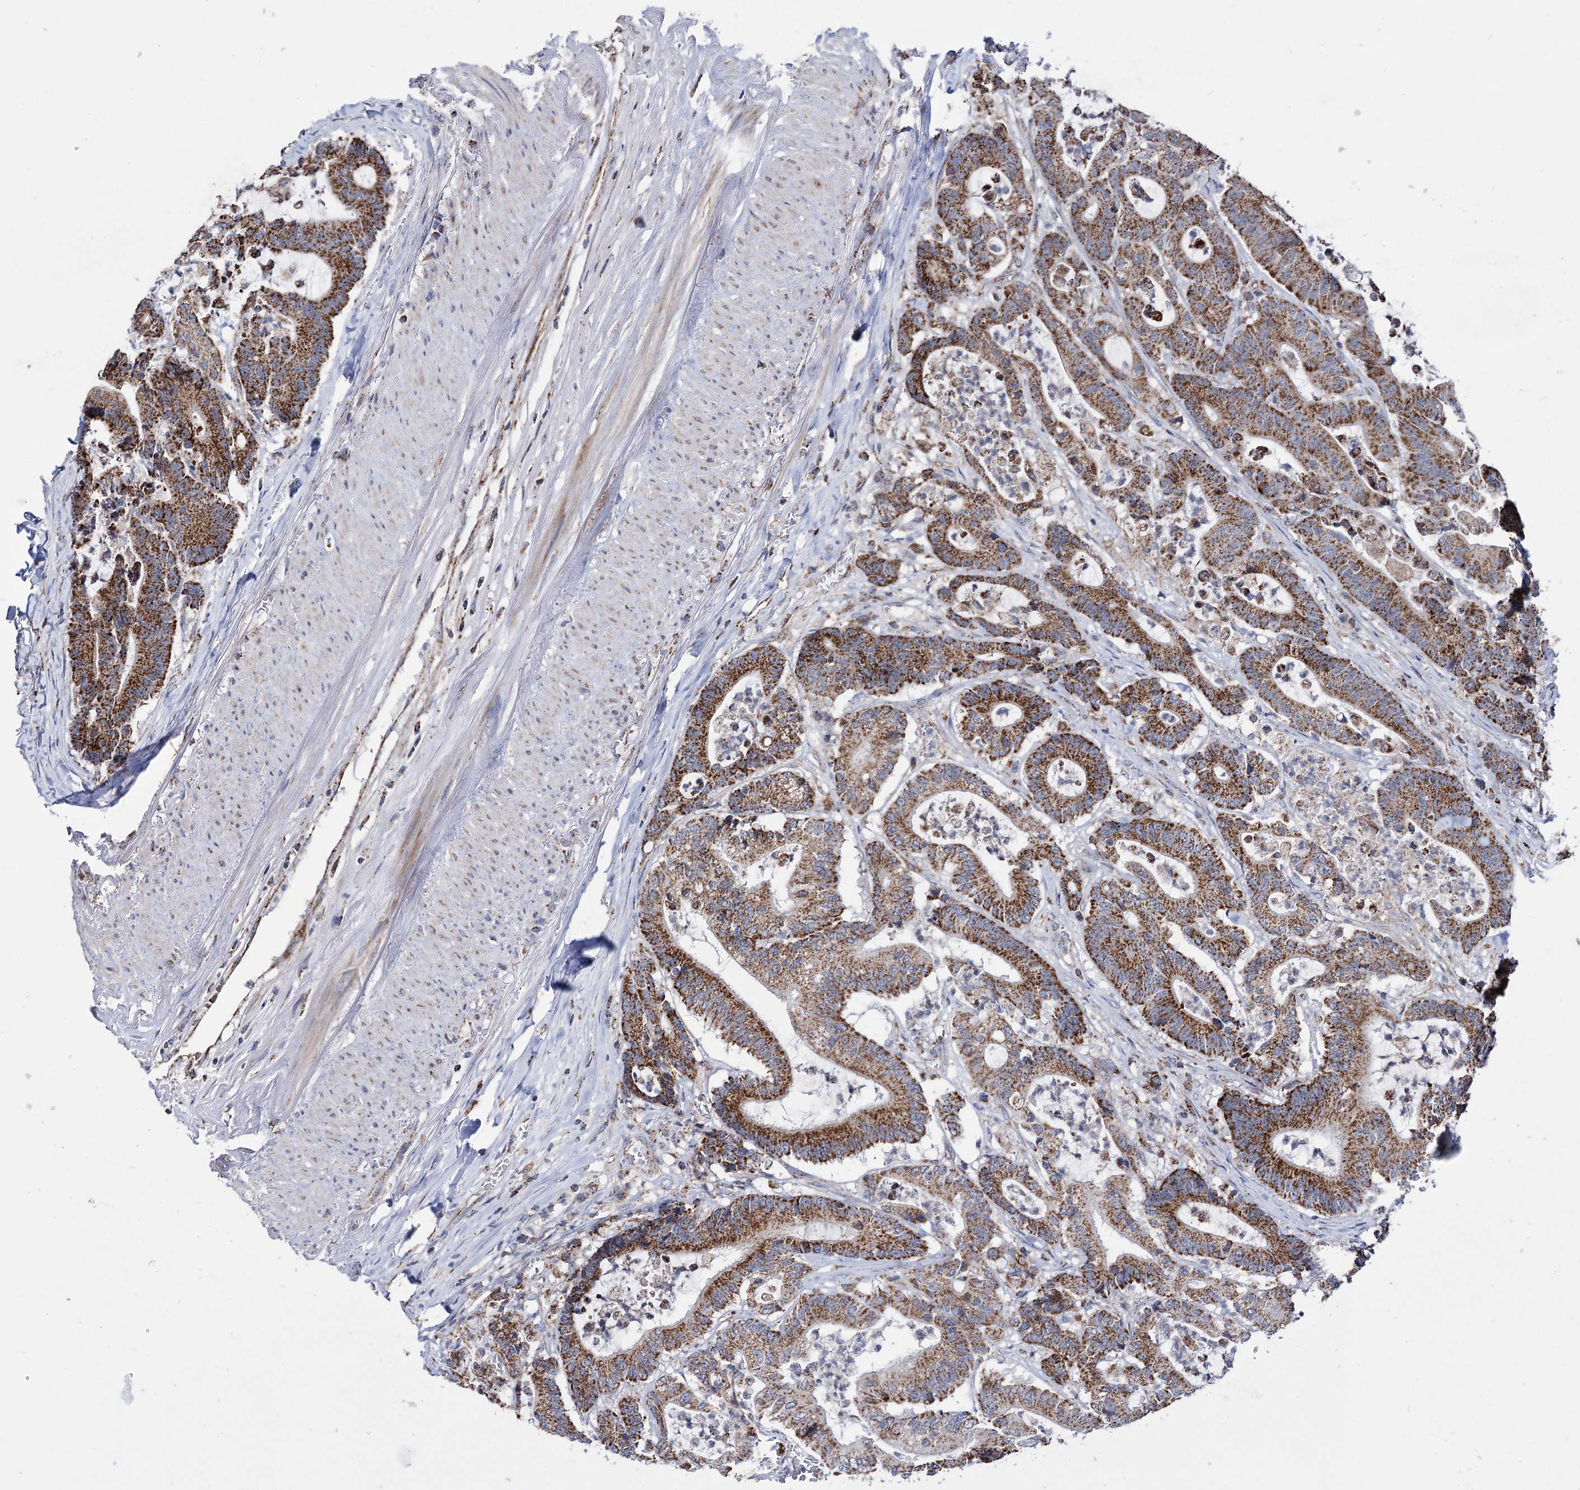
{"staining": {"intensity": "strong", "quantity": ">75%", "location": "cytoplasmic/membranous"}, "tissue": "colorectal cancer", "cell_type": "Tumor cells", "image_type": "cancer", "snomed": [{"axis": "morphology", "description": "Adenocarcinoma, NOS"}, {"axis": "topography", "description": "Colon"}], "caption": "There is high levels of strong cytoplasmic/membranous expression in tumor cells of colorectal cancer (adenocarcinoma), as demonstrated by immunohistochemical staining (brown color).", "gene": "ABHD10", "patient": {"sex": "female", "age": 84}}